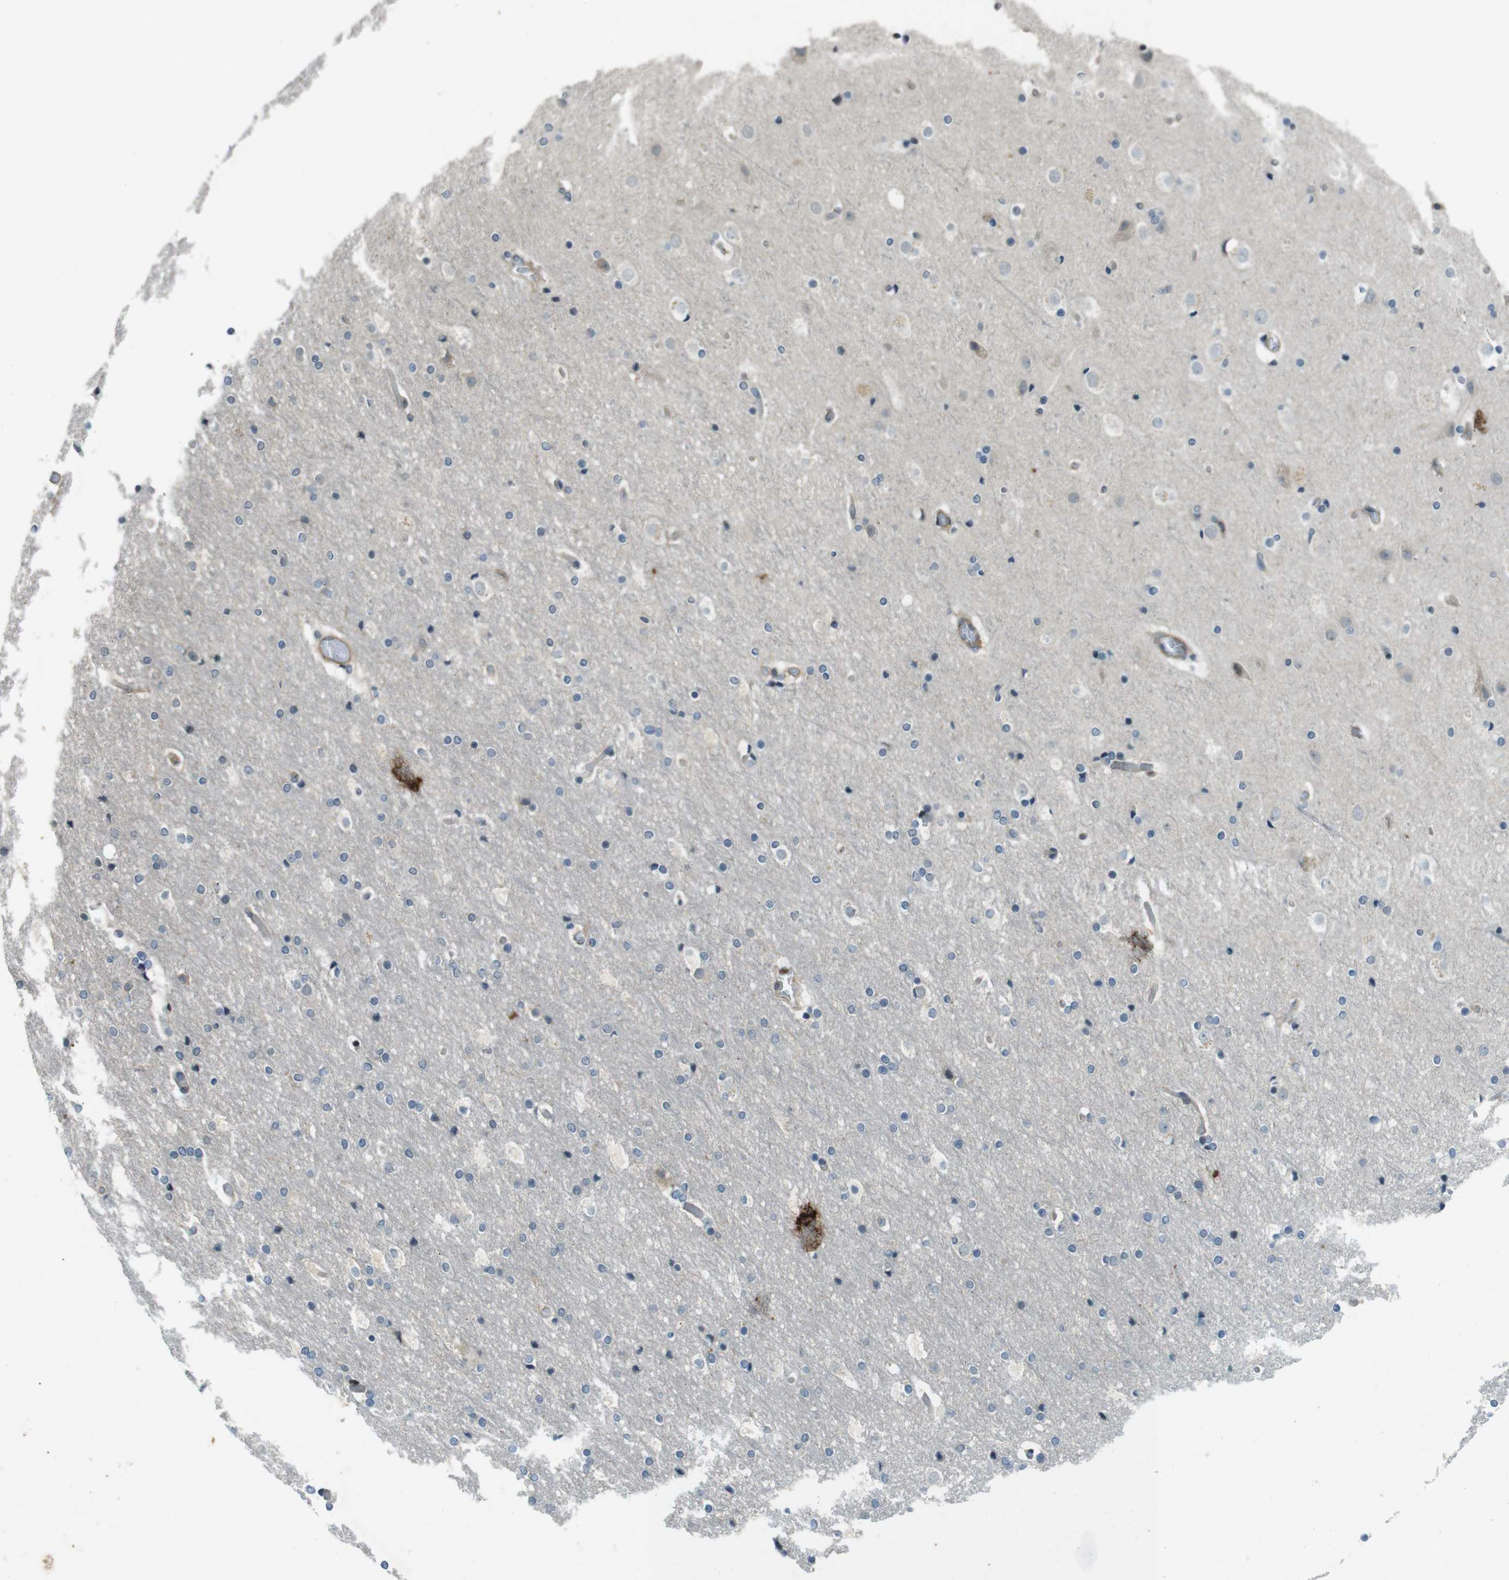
{"staining": {"intensity": "negative", "quantity": "none", "location": "none"}, "tissue": "cerebral cortex", "cell_type": "Endothelial cells", "image_type": "normal", "snomed": [{"axis": "morphology", "description": "Normal tissue, NOS"}, {"axis": "topography", "description": "Cerebral cortex"}], "caption": "This photomicrograph is of normal cerebral cortex stained with immunohistochemistry (IHC) to label a protein in brown with the nuclei are counter-stained blue. There is no positivity in endothelial cells.", "gene": "ZYX", "patient": {"sex": "male", "age": 57}}